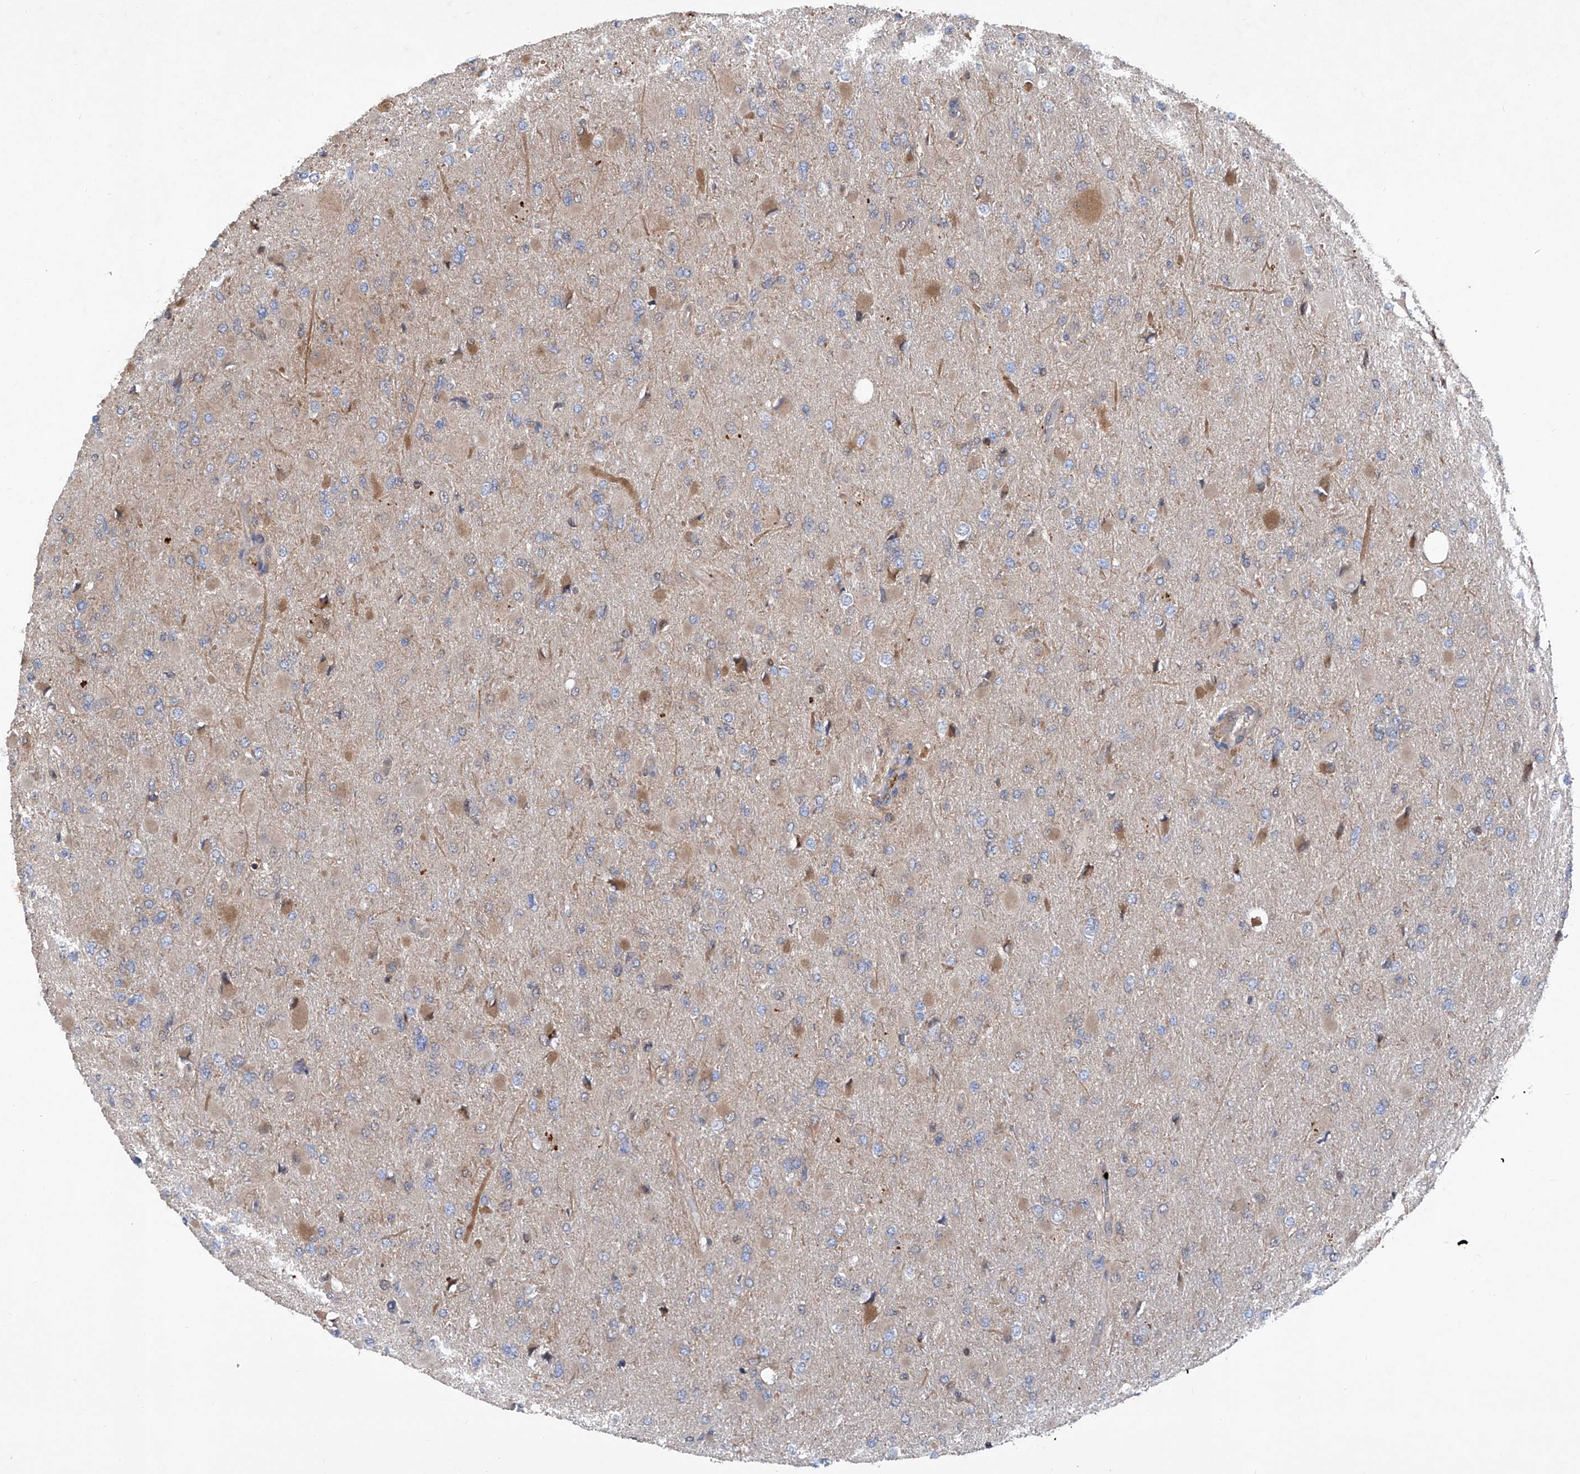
{"staining": {"intensity": "negative", "quantity": "none", "location": "none"}, "tissue": "glioma", "cell_type": "Tumor cells", "image_type": "cancer", "snomed": [{"axis": "morphology", "description": "Glioma, malignant, High grade"}, {"axis": "topography", "description": "Cerebral cortex"}], "caption": "This is an immunohistochemistry (IHC) histopathology image of human malignant glioma (high-grade). There is no positivity in tumor cells.", "gene": "ASCC3", "patient": {"sex": "female", "age": 36}}